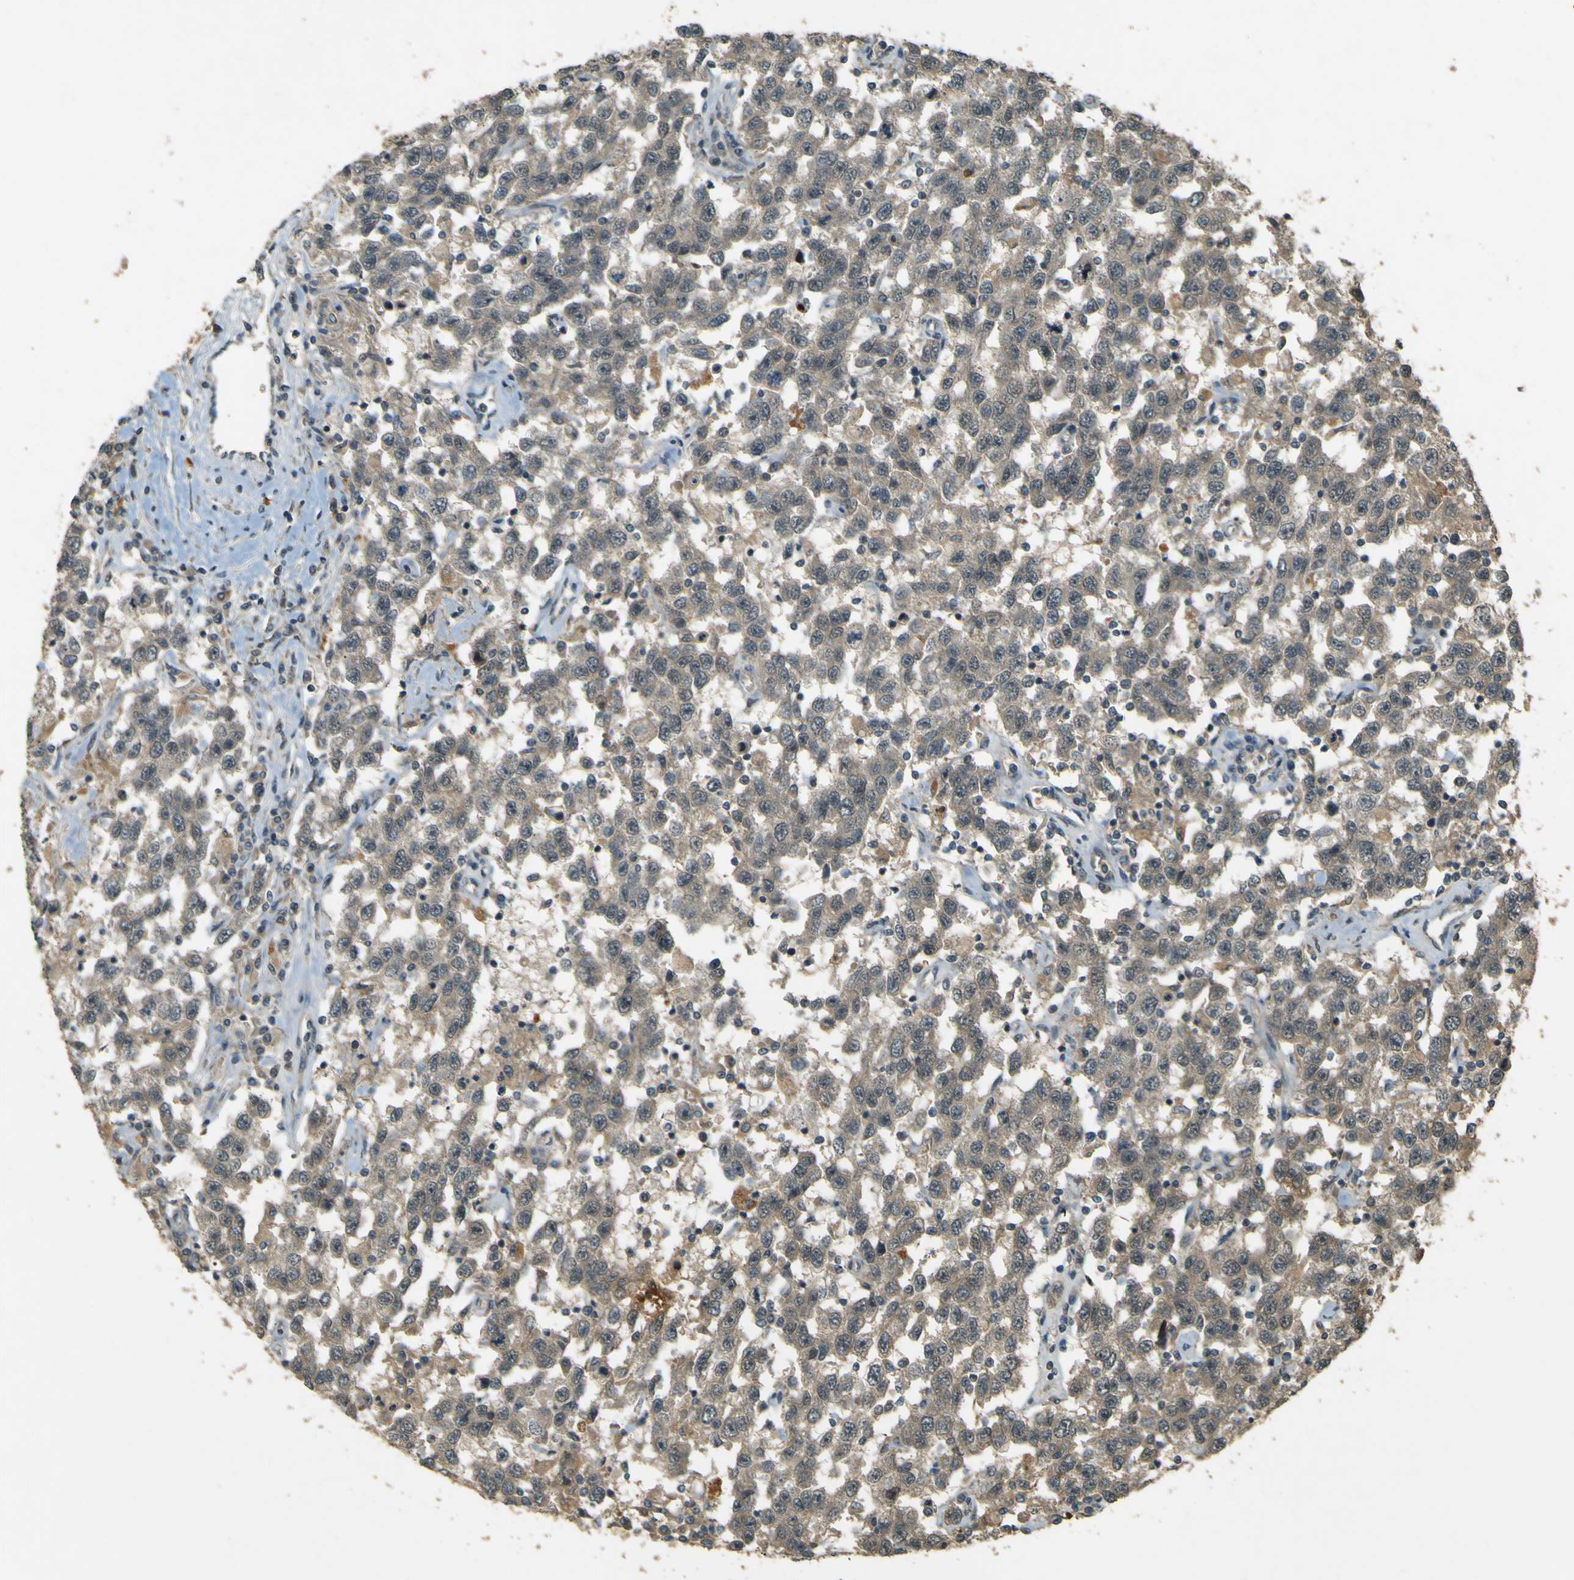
{"staining": {"intensity": "weak", "quantity": ">75%", "location": "cytoplasmic/membranous"}, "tissue": "testis cancer", "cell_type": "Tumor cells", "image_type": "cancer", "snomed": [{"axis": "morphology", "description": "Seminoma, NOS"}, {"axis": "topography", "description": "Testis"}], "caption": "Tumor cells show low levels of weak cytoplasmic/membranous staining in about >75% of cells in testis seminoma.", "gene": "MPDZ", "patient": {"sex": "male", "age": 41}}